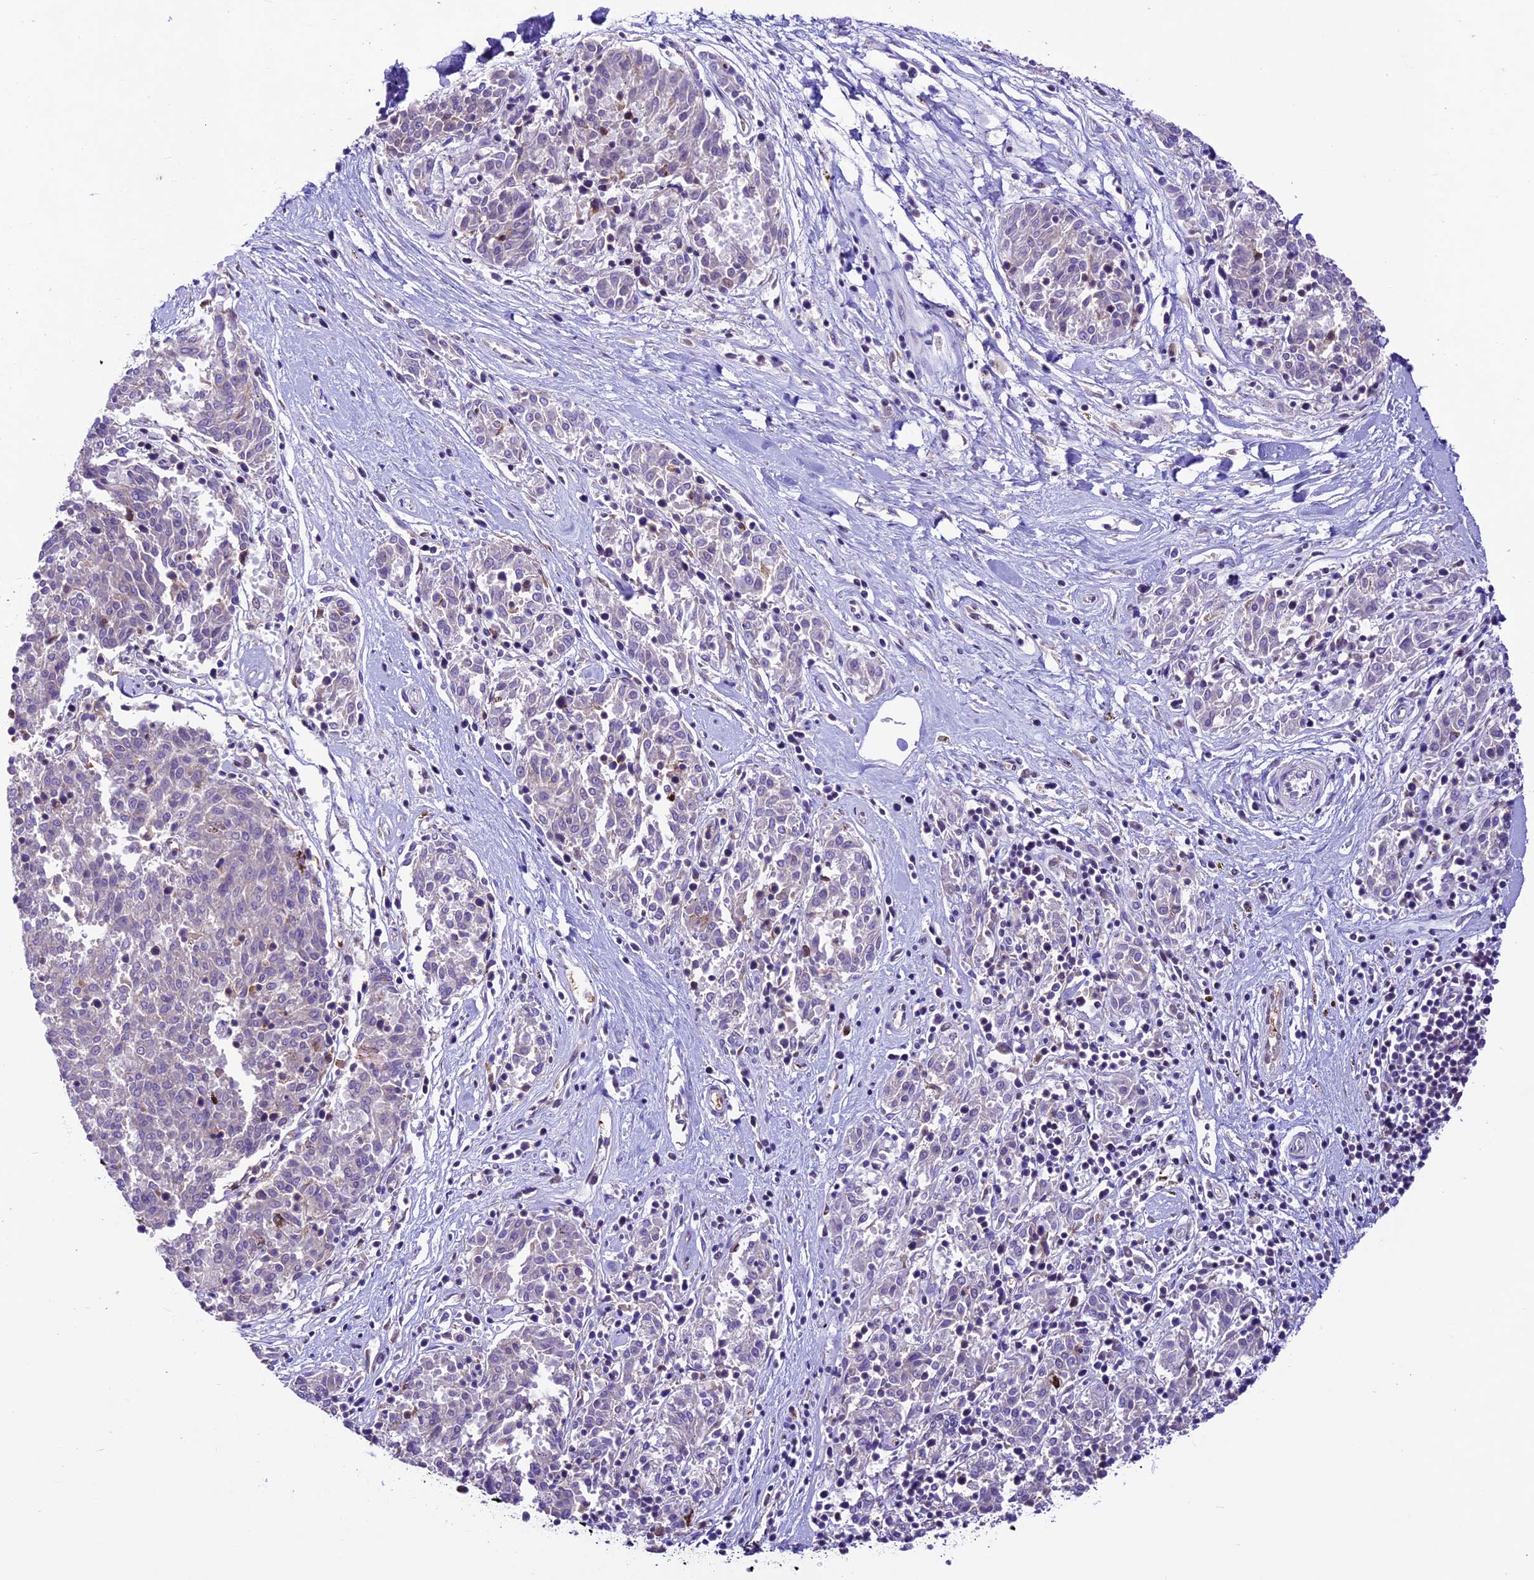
{"staining": {"intensity": "moderate", "quantity": "25%-75%", "location": "nuclear"}, "tissue": "melanoma", "cell_type": "Tumor cells", "image_type": "cancer", "snomed": [{"axis": "morphology", "description": "Malignant melanoma, NOS"}, {"axis": "topography", "description": "Skin"}], "caption": "Malignant melanoma tissue exhibits moderate nuclear staining in about 25%-75% of tumor cells Immunohistochemistry stains the protein in brown and the nuclei are stained blue.", "gene": "SHKBP1", "patient": {"sex": "female", "age": 72}}